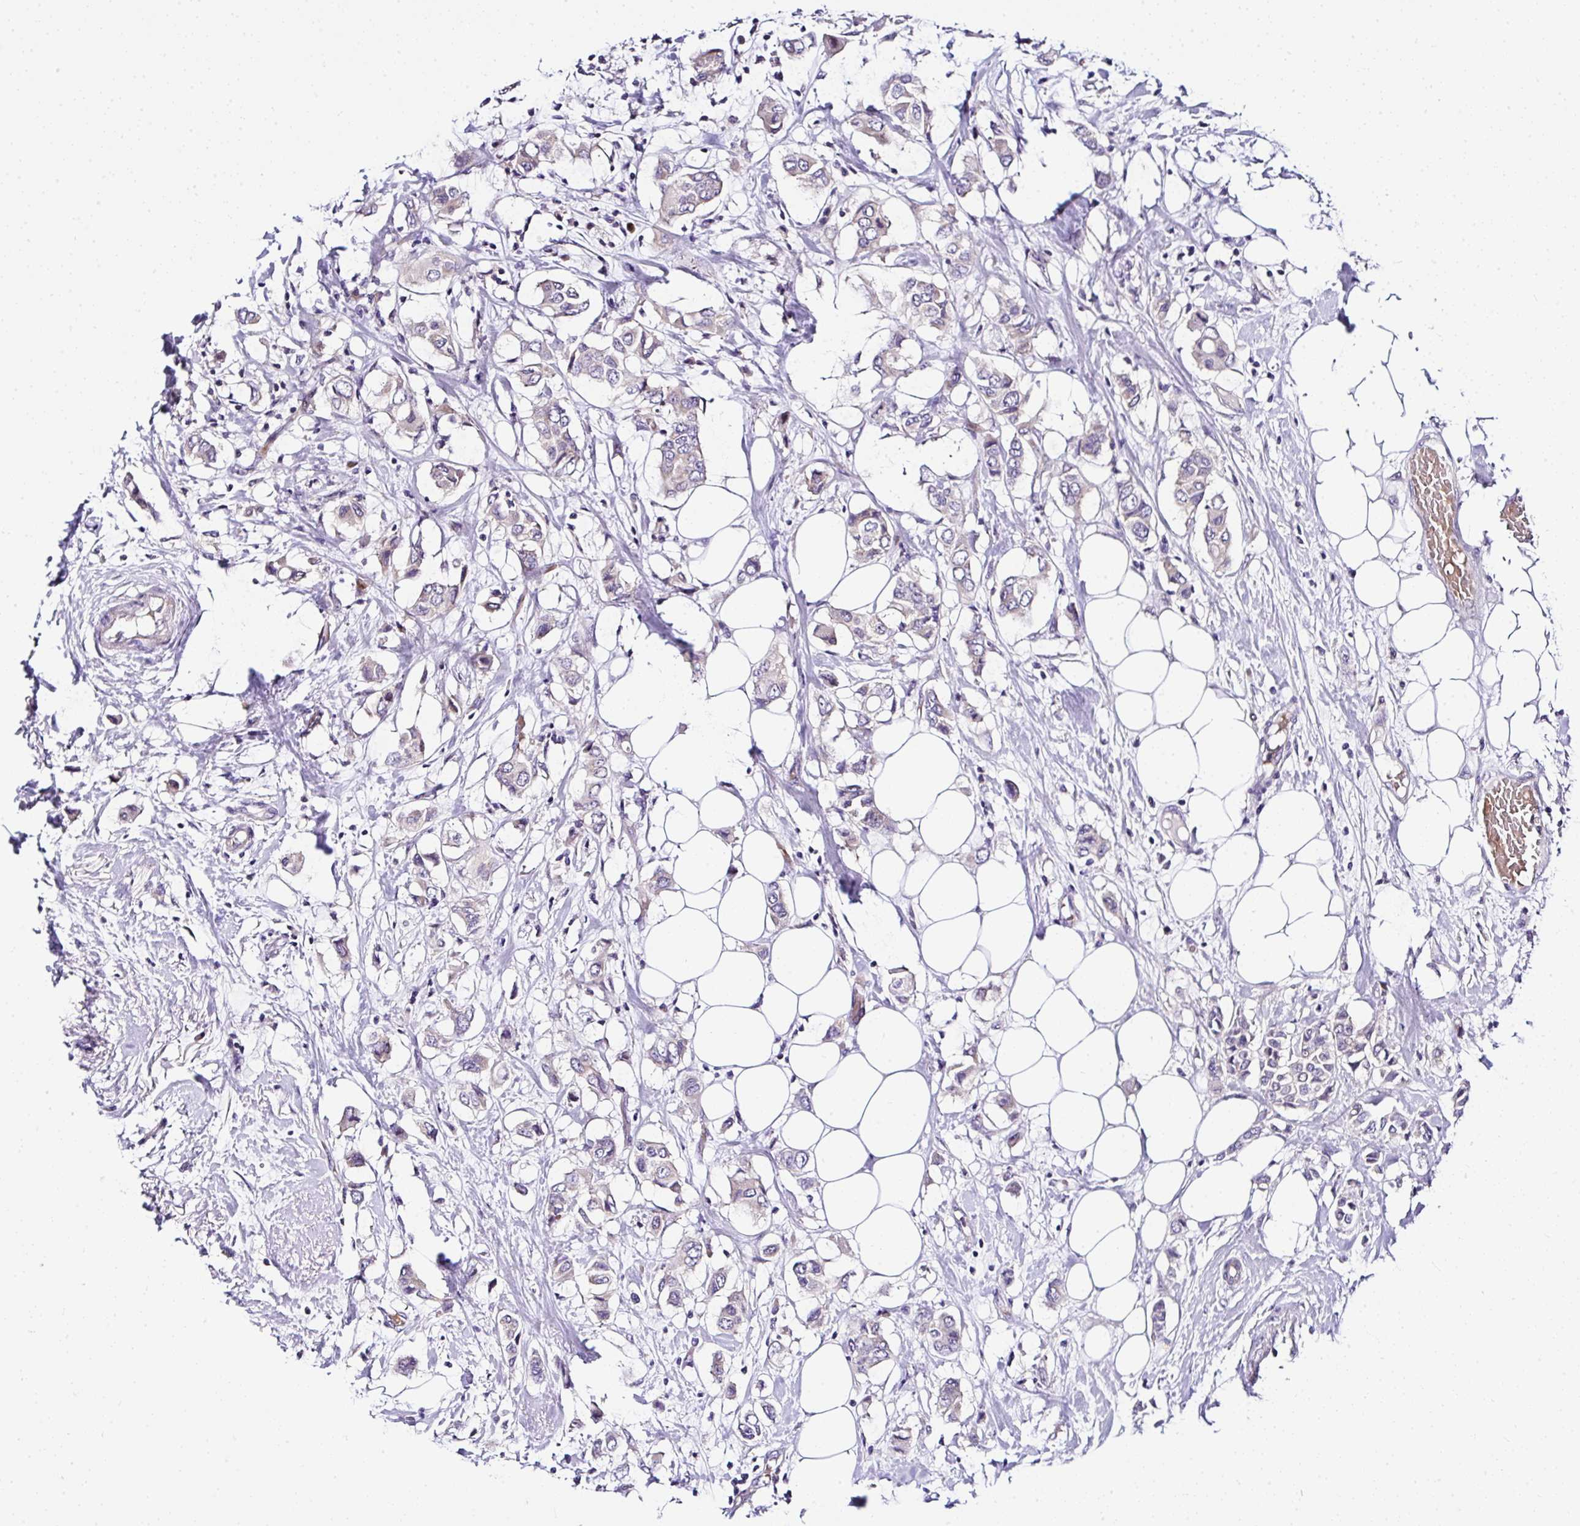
{"staining": {"intensity": "negative", "quantity": "none", "location": "none"}, "tissue": "breast cancer", "cell_type": "Tumor cells", "image_type": "cancer", "snomed": [{"axis": "morphology", "description": "Lobular carcinoma"}, {"axis": "topography", "description": "Breast"}], "caption": "DAB immunohistochemical staining of lobular carcinoma (breast) exhibits no significant expression in tumor cells. (DAB immunohistochemistry visualized using brightfield microscopy, high magnification).", "gene": "DEPDC5", "patient": {"sex": "female", "age": 51}}